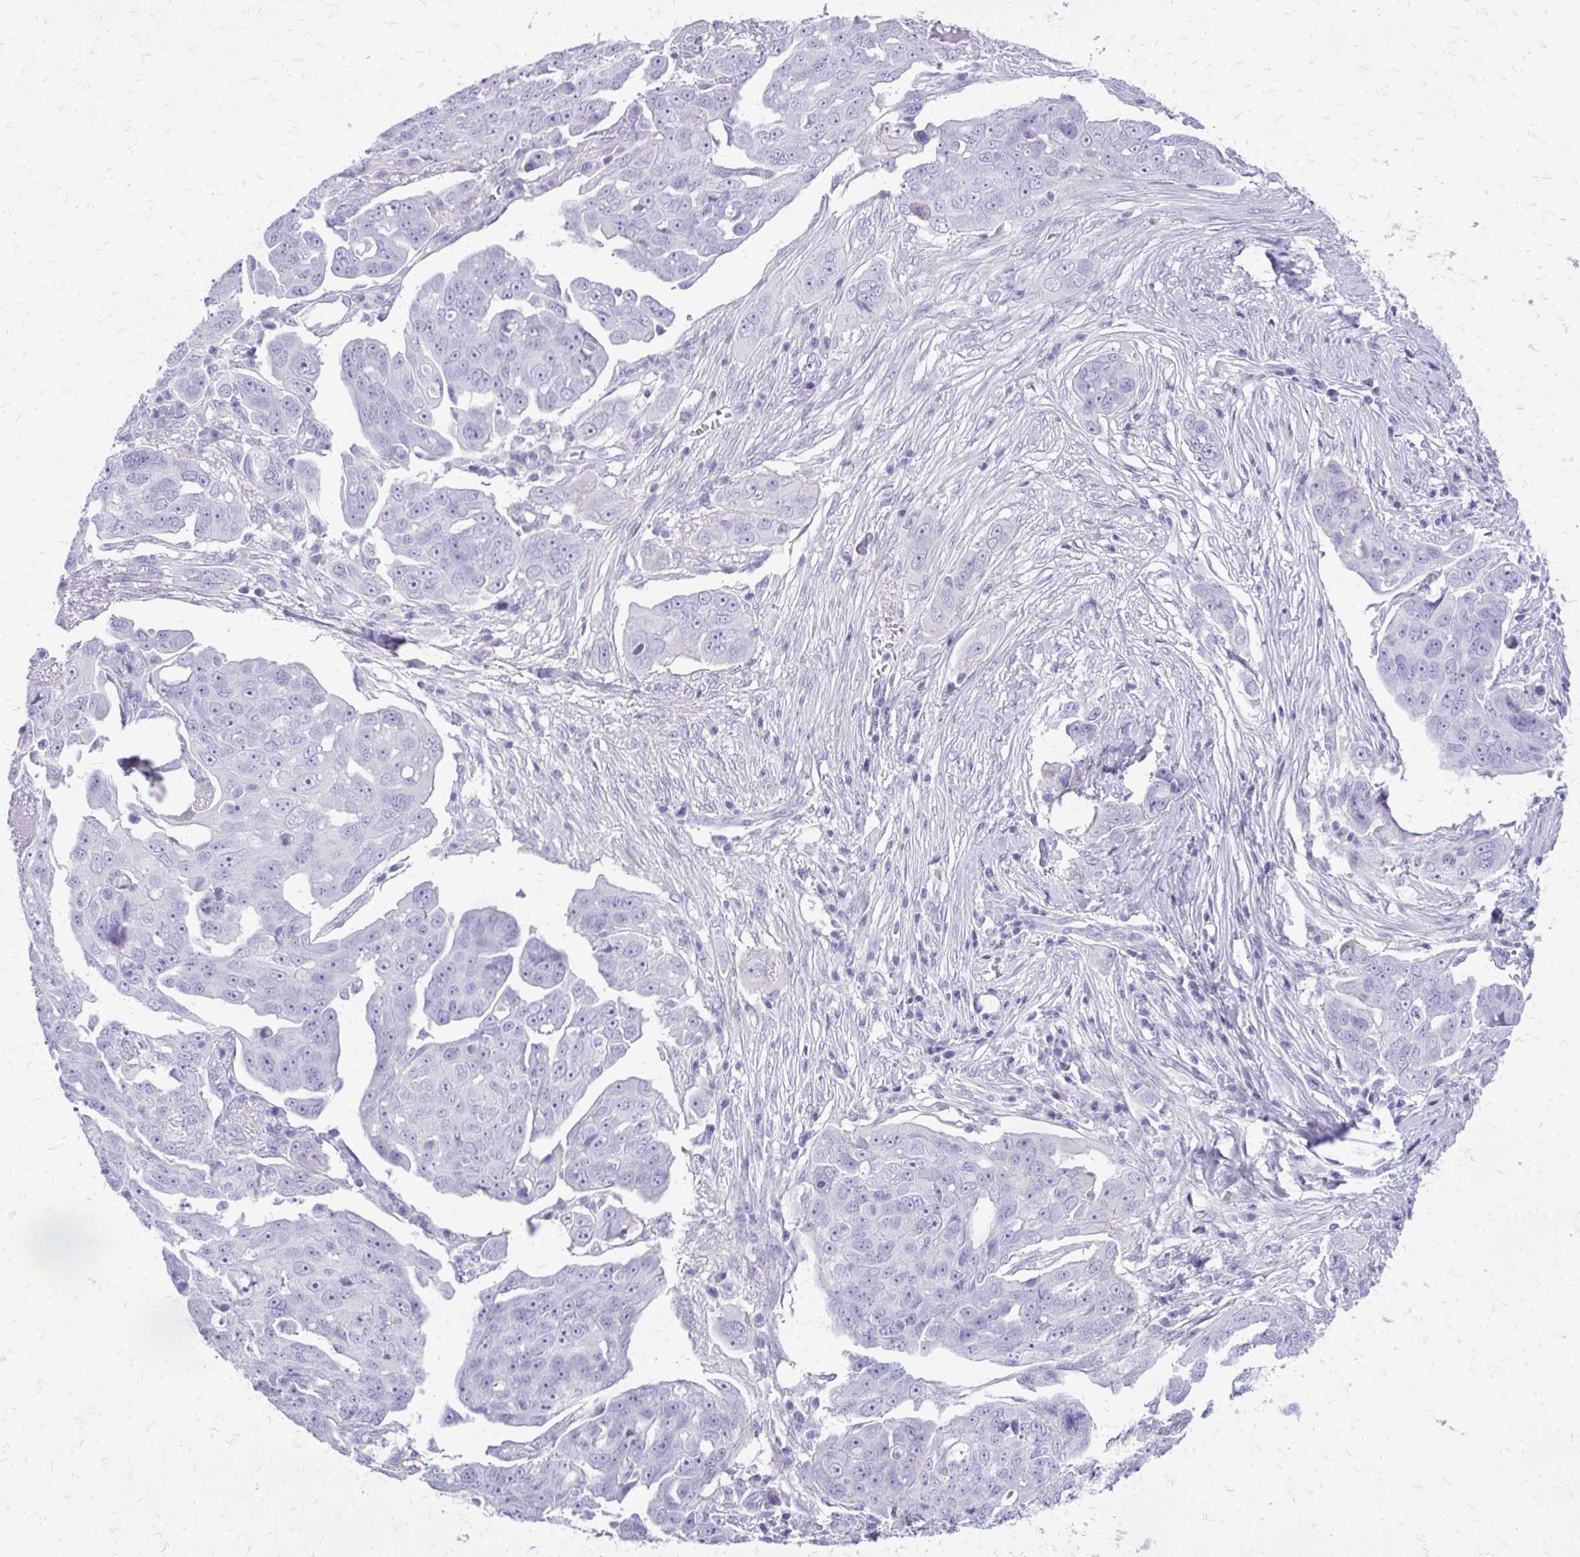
{"staining": {"intensity": "negative", "quantity": "none", "location": "none"}, "tissue": "ovarian cancer", "cell_type": "Tumor cells", "image_type": "cancer", "snomed": [{"axis": "morphology", "description": "Carcinoma, endometroid"}, {"axis": "topography", "description": "Ovary"}], "caption": "Ovarian endometroid carcinoma was stained to show a protein in brown. There is no significant expression in tumor cells.", "gene": "SIGLEC11", "patient": {"sex": "female", "age": 70}}